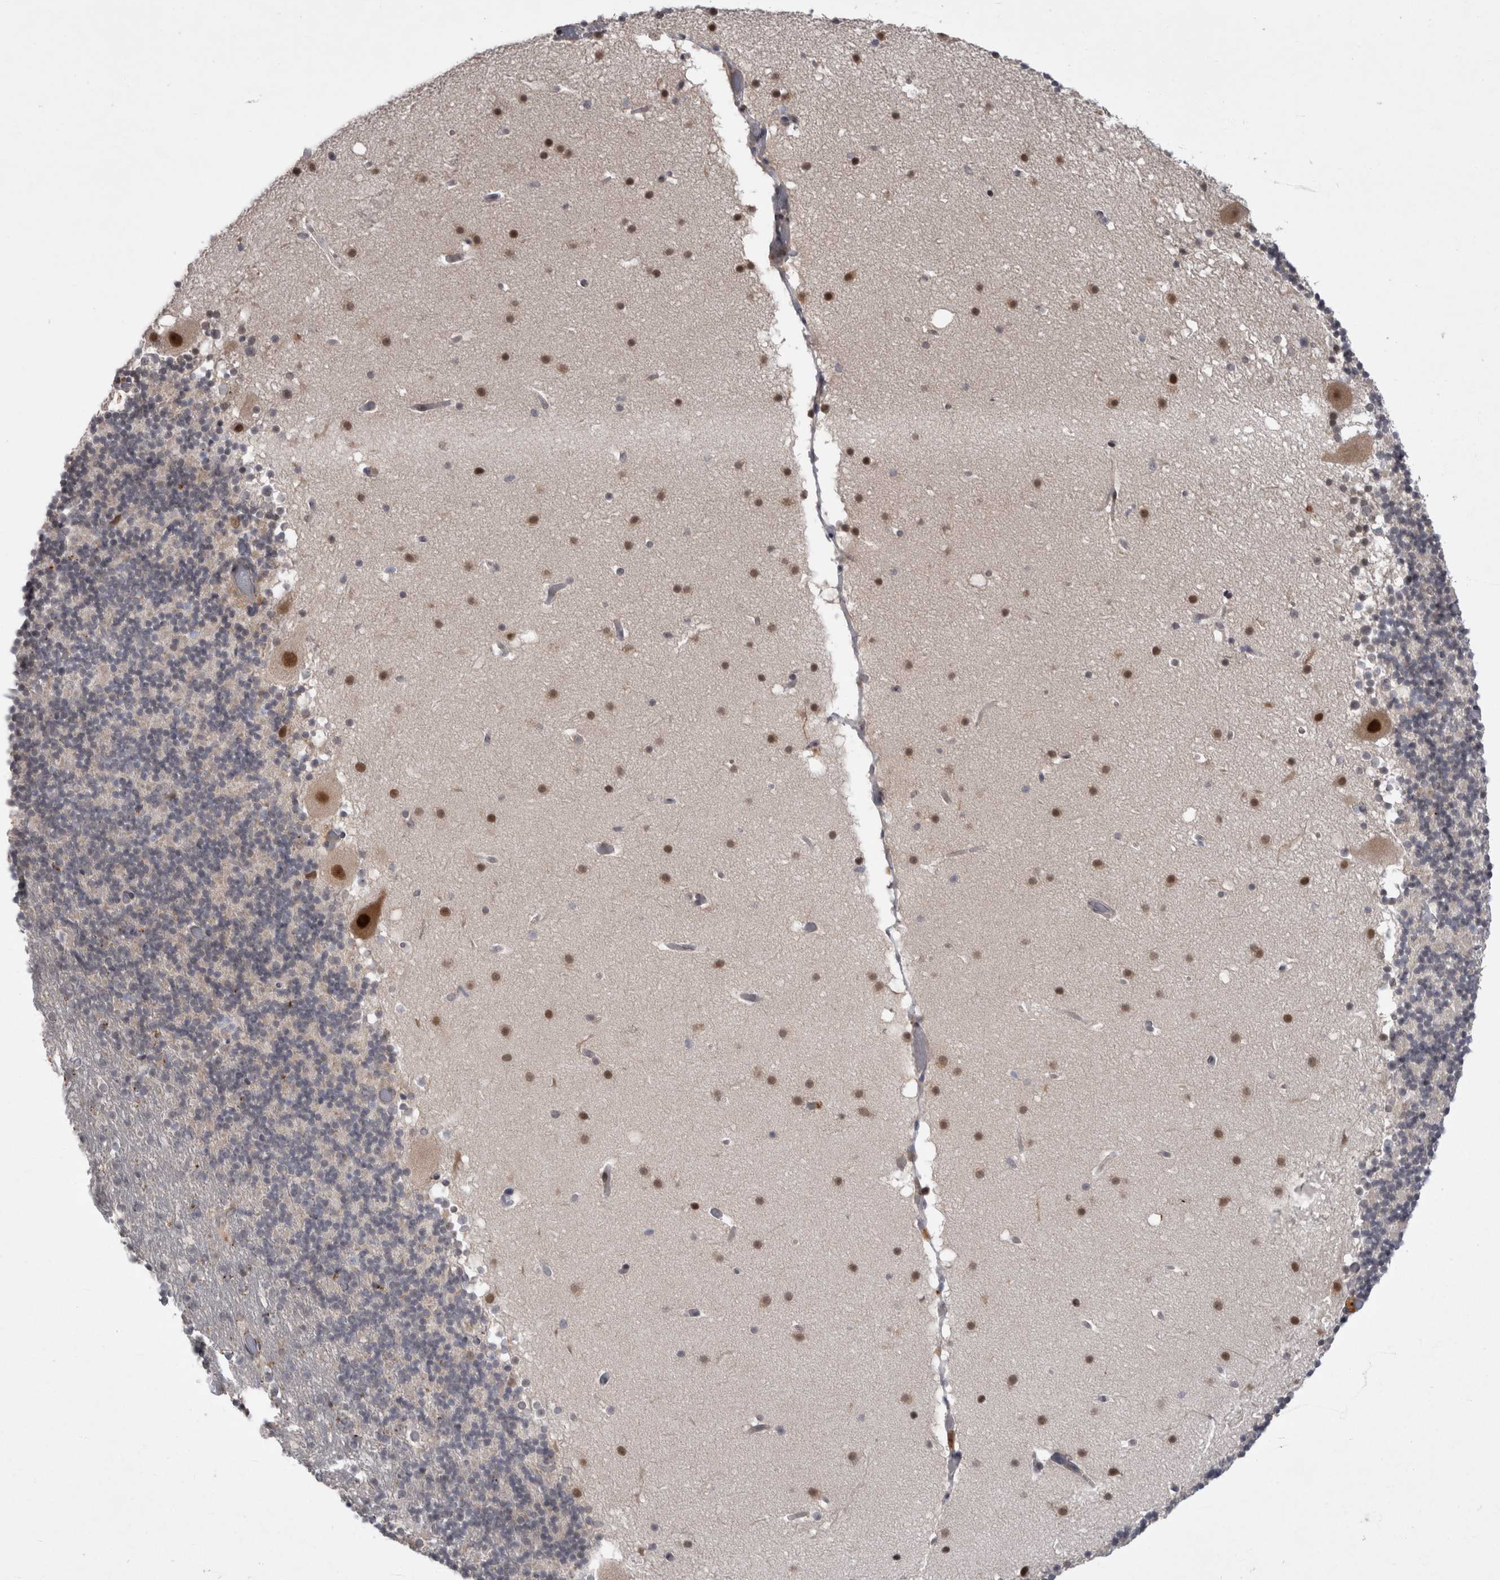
{"staining": {"intensity": "negative", "quantity": "none", "location": "none"}, "tissue": "cerebellum", "cell_type": "Cells in granular layer", "image_type": "normal", "snomed": [{"axis": "morphology", "description": "Normal tissue, NOS"}, {"axis": "topography", "description": "Cerebellum"}], "caption": "A histopathology image of human cerebellum is negative for staining in cells in granular layer. (DAB immunohistochemistry (IHC), high magnification).", "gene": "MTBP", "patient": {"sex": "male", "age": 57}}